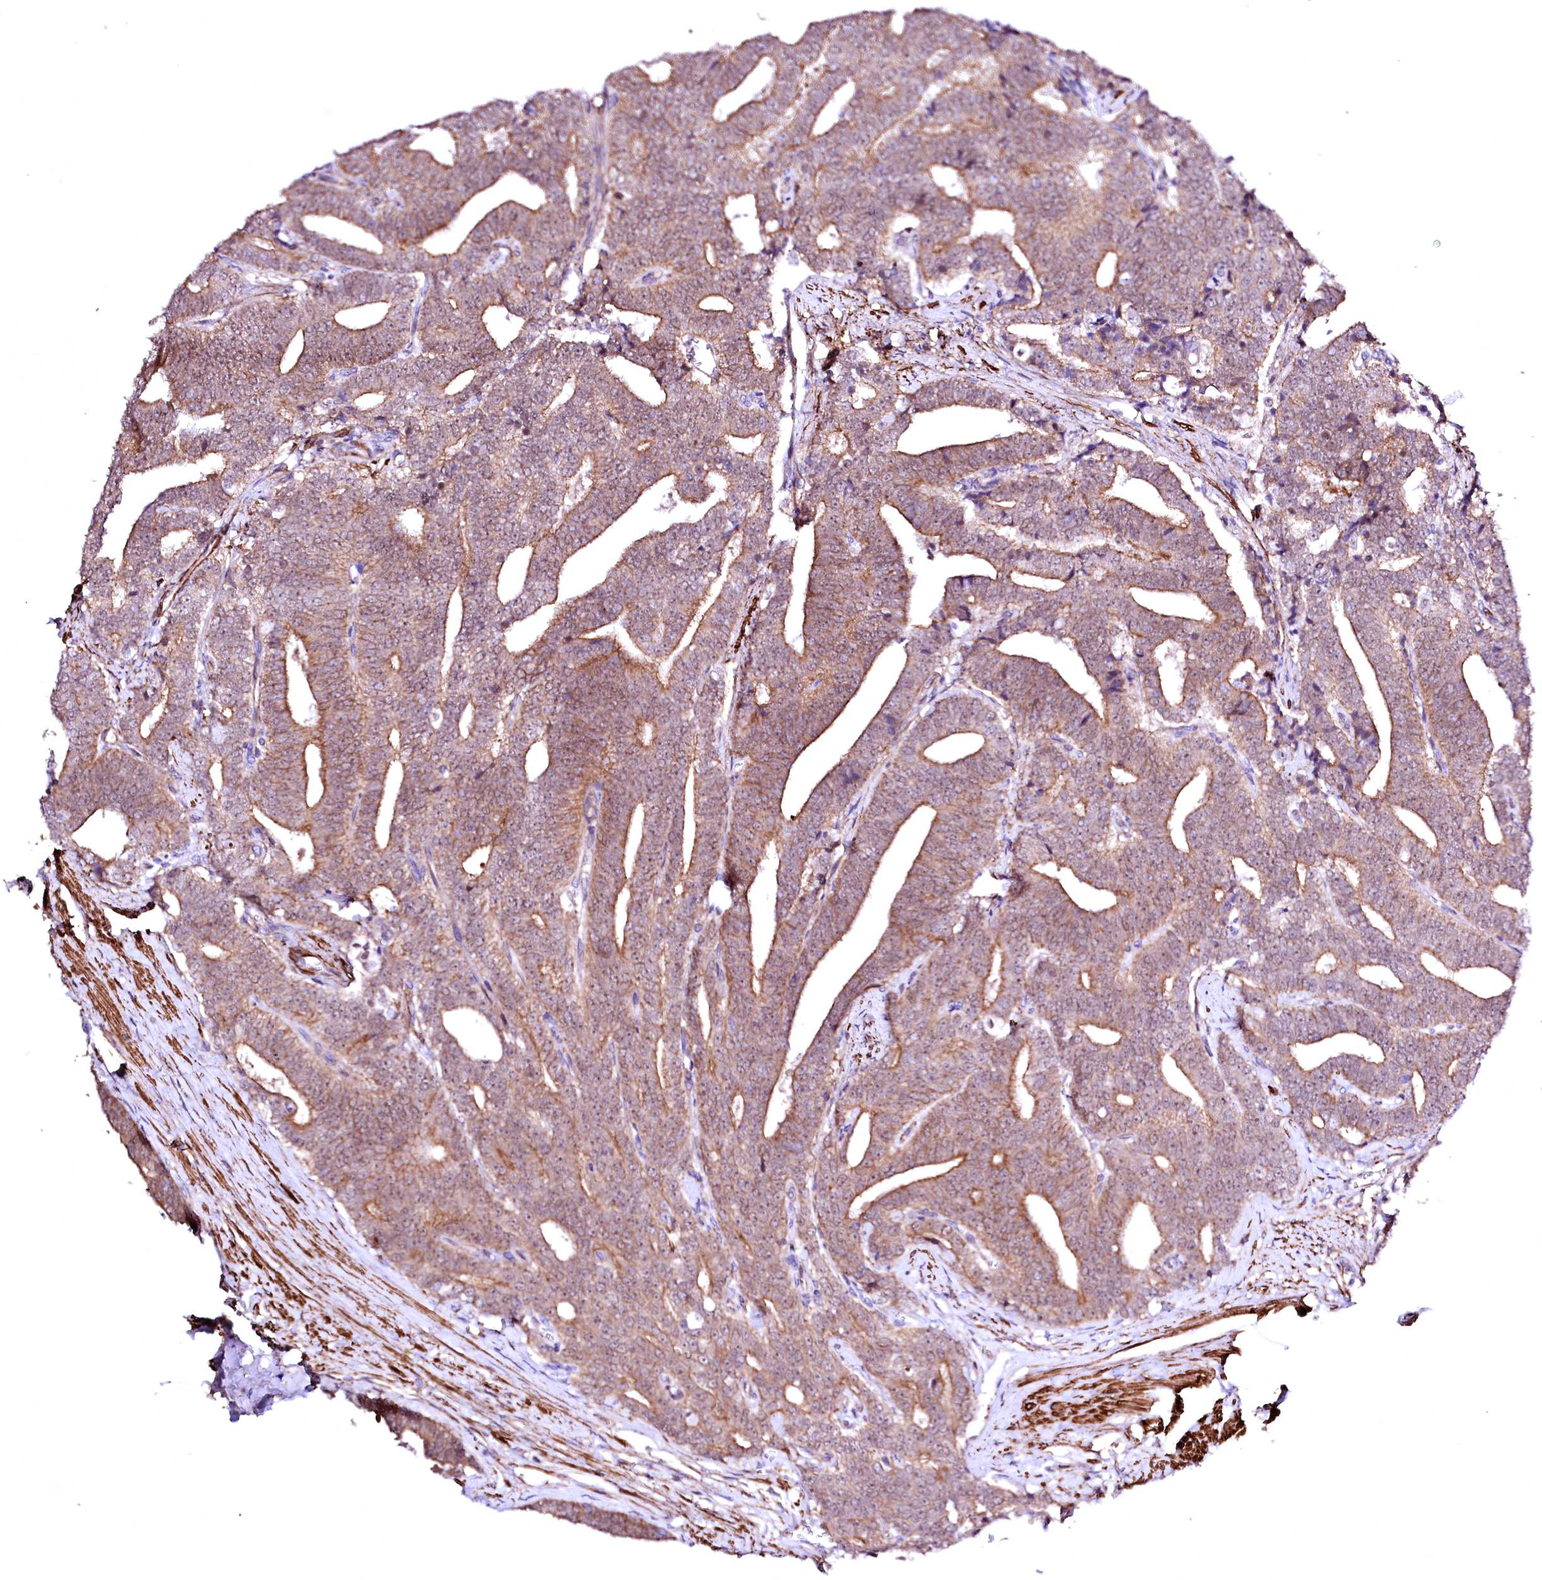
{"staining": {"intensity": "moderate", "quantity": ">75%", "location": "cytoplasmic/membranous"}, "tissue": "prostate cancer", "cell_type": "Tumor cells", "image_type": "cancer", "snomed": [{"axis": "morphology", "description": "Adenocarcinoma, High grade"}, {"axis": "topography", "description": "Prostate and seminal vesicle, NOS"}], "caption": "Protein analysis of prostate high-grade adenocarcinoma tissue reveals moderate cytoplasmic/membranous positivity in about >75% of tumor cells.", "gene": "GPR176", "patient": {"sex": "male", "age": 67}}